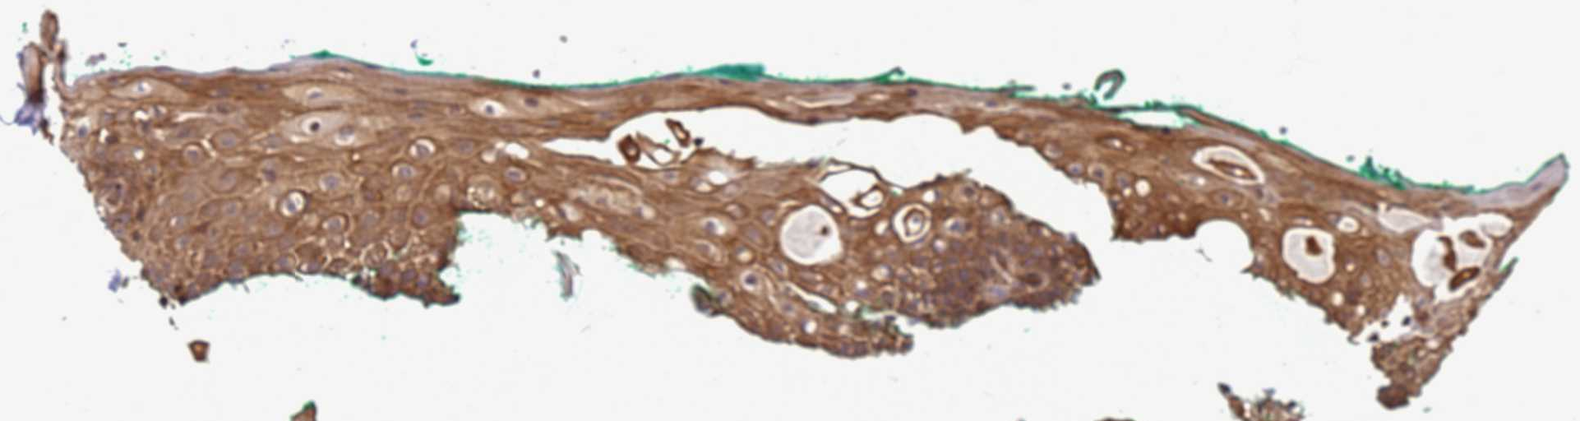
{"staining": {"intensity": "moderate", "quantity": ">75%", "location": "cytoplasmic/membranous"}, "tissue": "oral mucosa", "cell_type": "Squamous epithelial cells", "image_type": "normal", "snomed": [{"axis": "morphology", "description": "Normal tissue, NOS"}, {"axis": "topography", "description": "Oral tissue"}], "caption": "Immunohistochemical staining of benign human oral mucosa displays >75% levels of moderate cytoplasmic/membranous protein expression in approximately >75% of squamous epithelial cells. Immunohistochemistry stains the protein in brown and the nuclei are stained blue.", "gene": "CNOT1", "patient": {"sex": "female", "age": 70}}